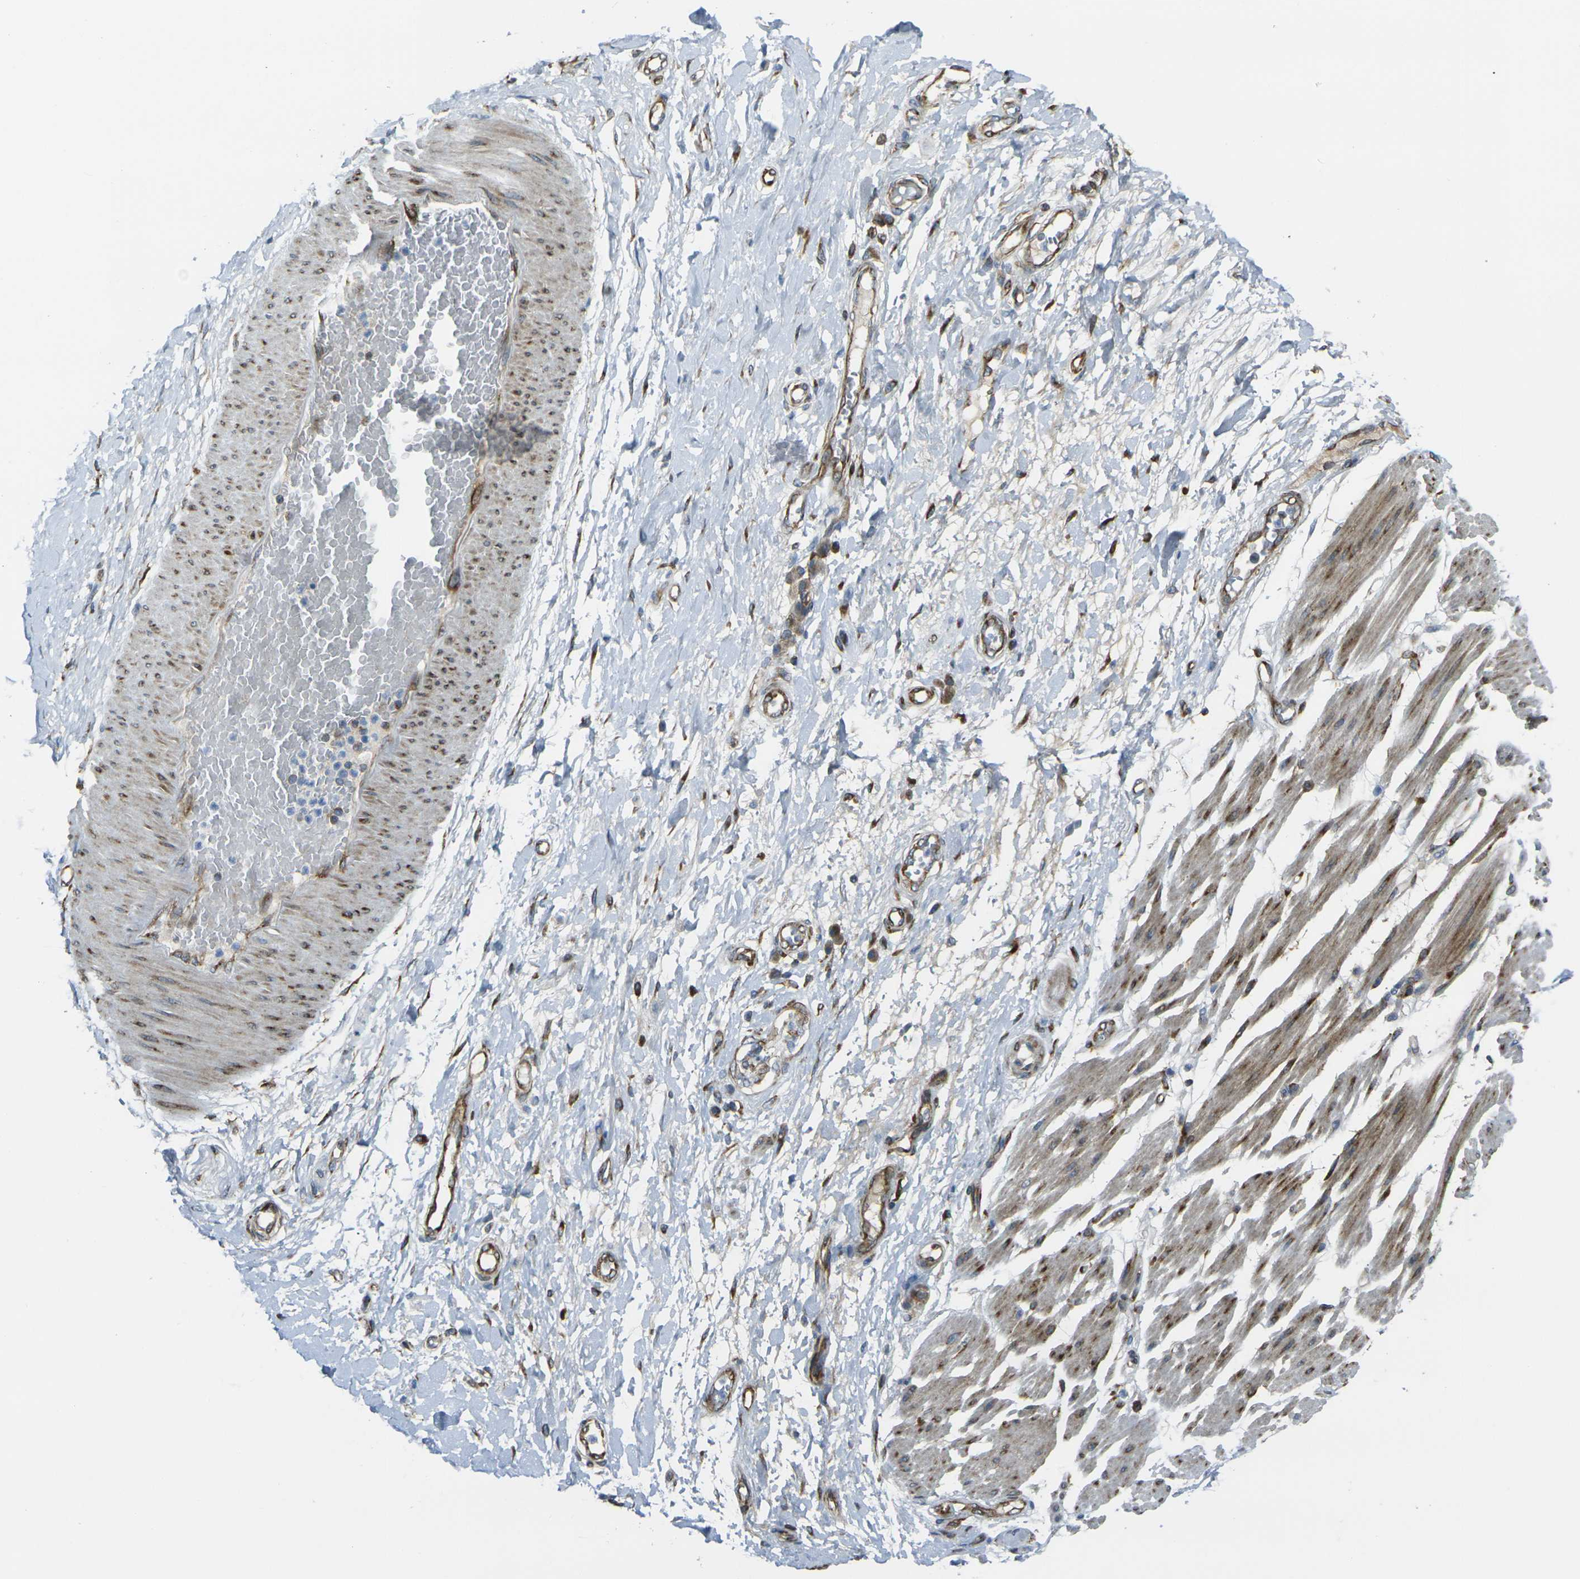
{"staining": {"intensity": "negative", "quantity": "none", "location": "none"}, "tissue": "adipose tissue", "cell_type": "Adipocytes", "image_type": "normal", "snomed": [{"axis": "morphology", "description": "Normal tissue, NOS"}, {"axis": "morphology", "description": "Adenocarcinoma, NOS"}, {"axis": "topography", "description": "Esophagus"}], "caption": "IHC histopathology image of normal human adipose tissue stained for a protein (brown), which demonstrates no positivity in adipocytes.", "gene": "CELSR2", "patient": {"sex": "male", "age": 62}}